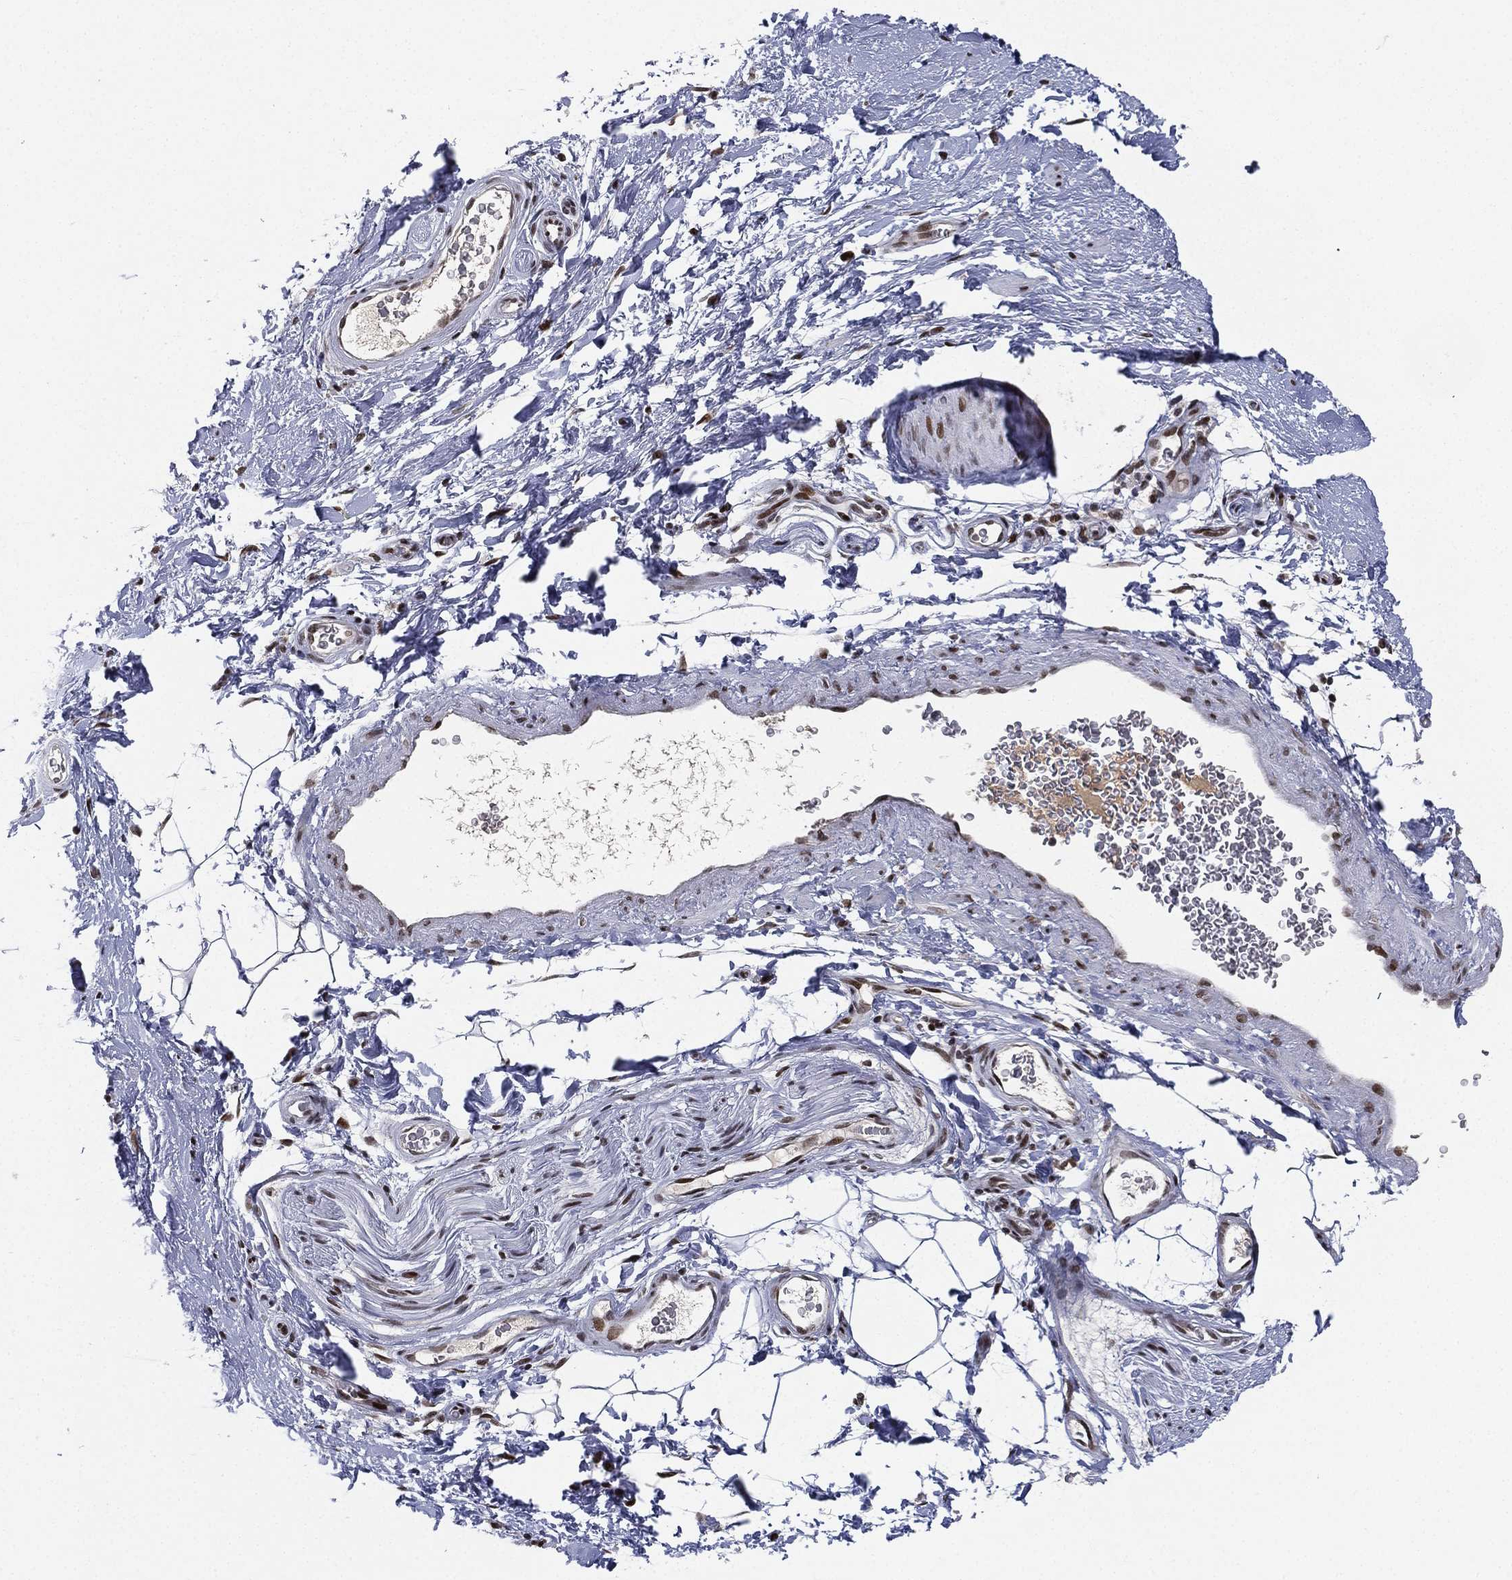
{"staining": {"intensity": "strong", "quantity": "25%-75%", "location": "nuclear"}, "tissue": "soft tissue", "cell_type": "Fibroblasts", "image_type": "normal", "snomed": [{"axis": "morphology", "description": "Normal tissue, NOS"}, {"axis": "topography", "description": "Soft tissue"}, {"axis": "topography", "description": "Vascular tissue"}], "caption": "IHC staining of benign soft tissue, which exhibits high levels of strong nuclear positivity in about 25%-75% of fibroblasts indicating strong nuclear protein positivity. The staining was performed using DAB (3,3'-diaminobenzidine) (brown) for protein detection and nuclei were counterstained in hematoxylin (blue).", "gene": "RTF1", "patient": {"sex": "male", "age": 41}}